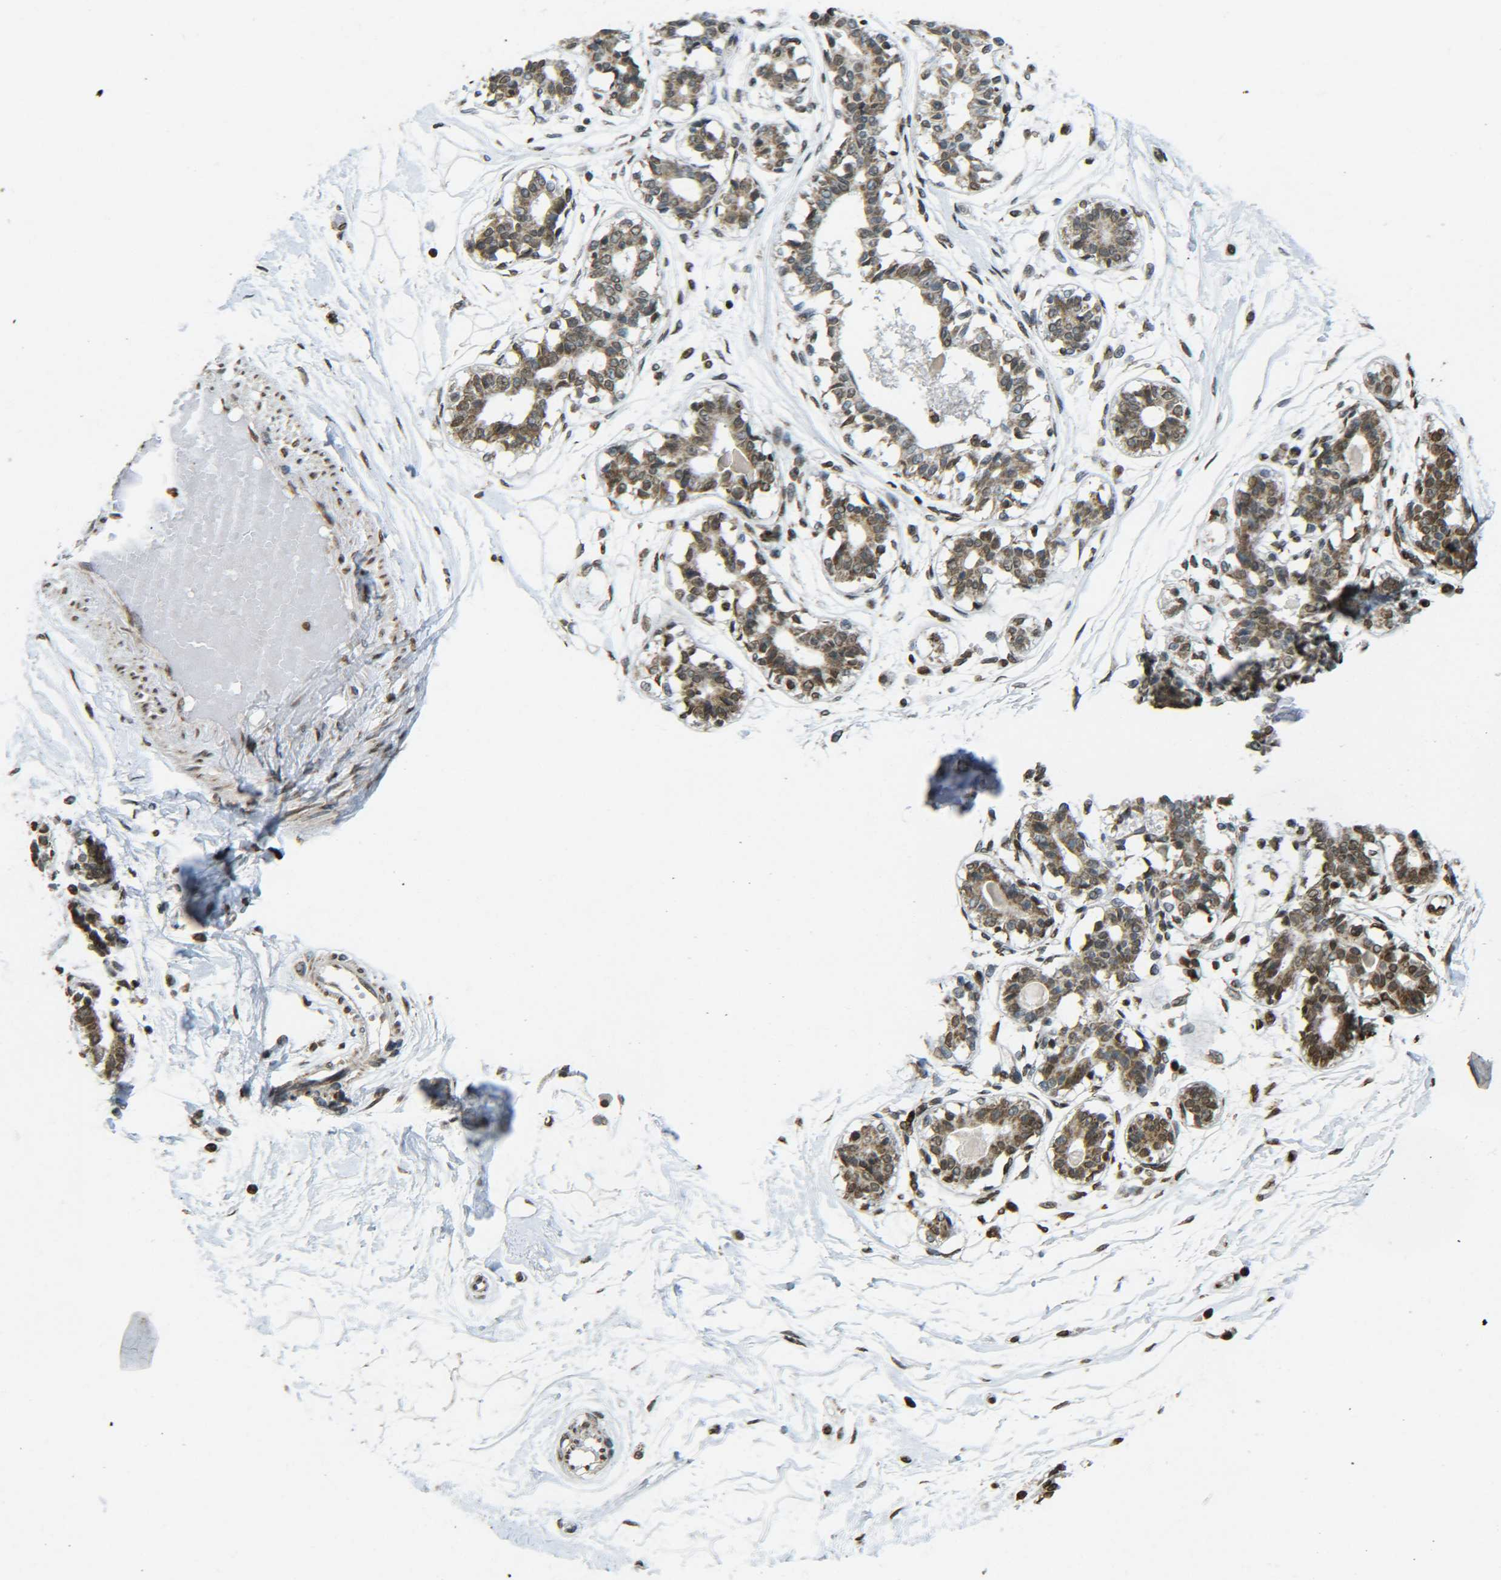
{"staining": {"intensity": "strong", "quantity": ">75%", "location": "nuclear"}, "tissue": "breast", "cell_type": "Adipocytes", "image_type": "normal", "snomed": [{"axis": "morphology", "description": "Normal tissue, NOS"}, {"axis": "topography", "description": "Breast"}], "caption": "DAB immunohistochemical staining of unremarkable human breast exhibits strong nuclear protein expression in about >75% of adipocytes. (brown staining indicates protein expression, while blue staining denotes nuclei).", "gene": "NEUROG2", "patient": {"sex": "female", "age": 45}}